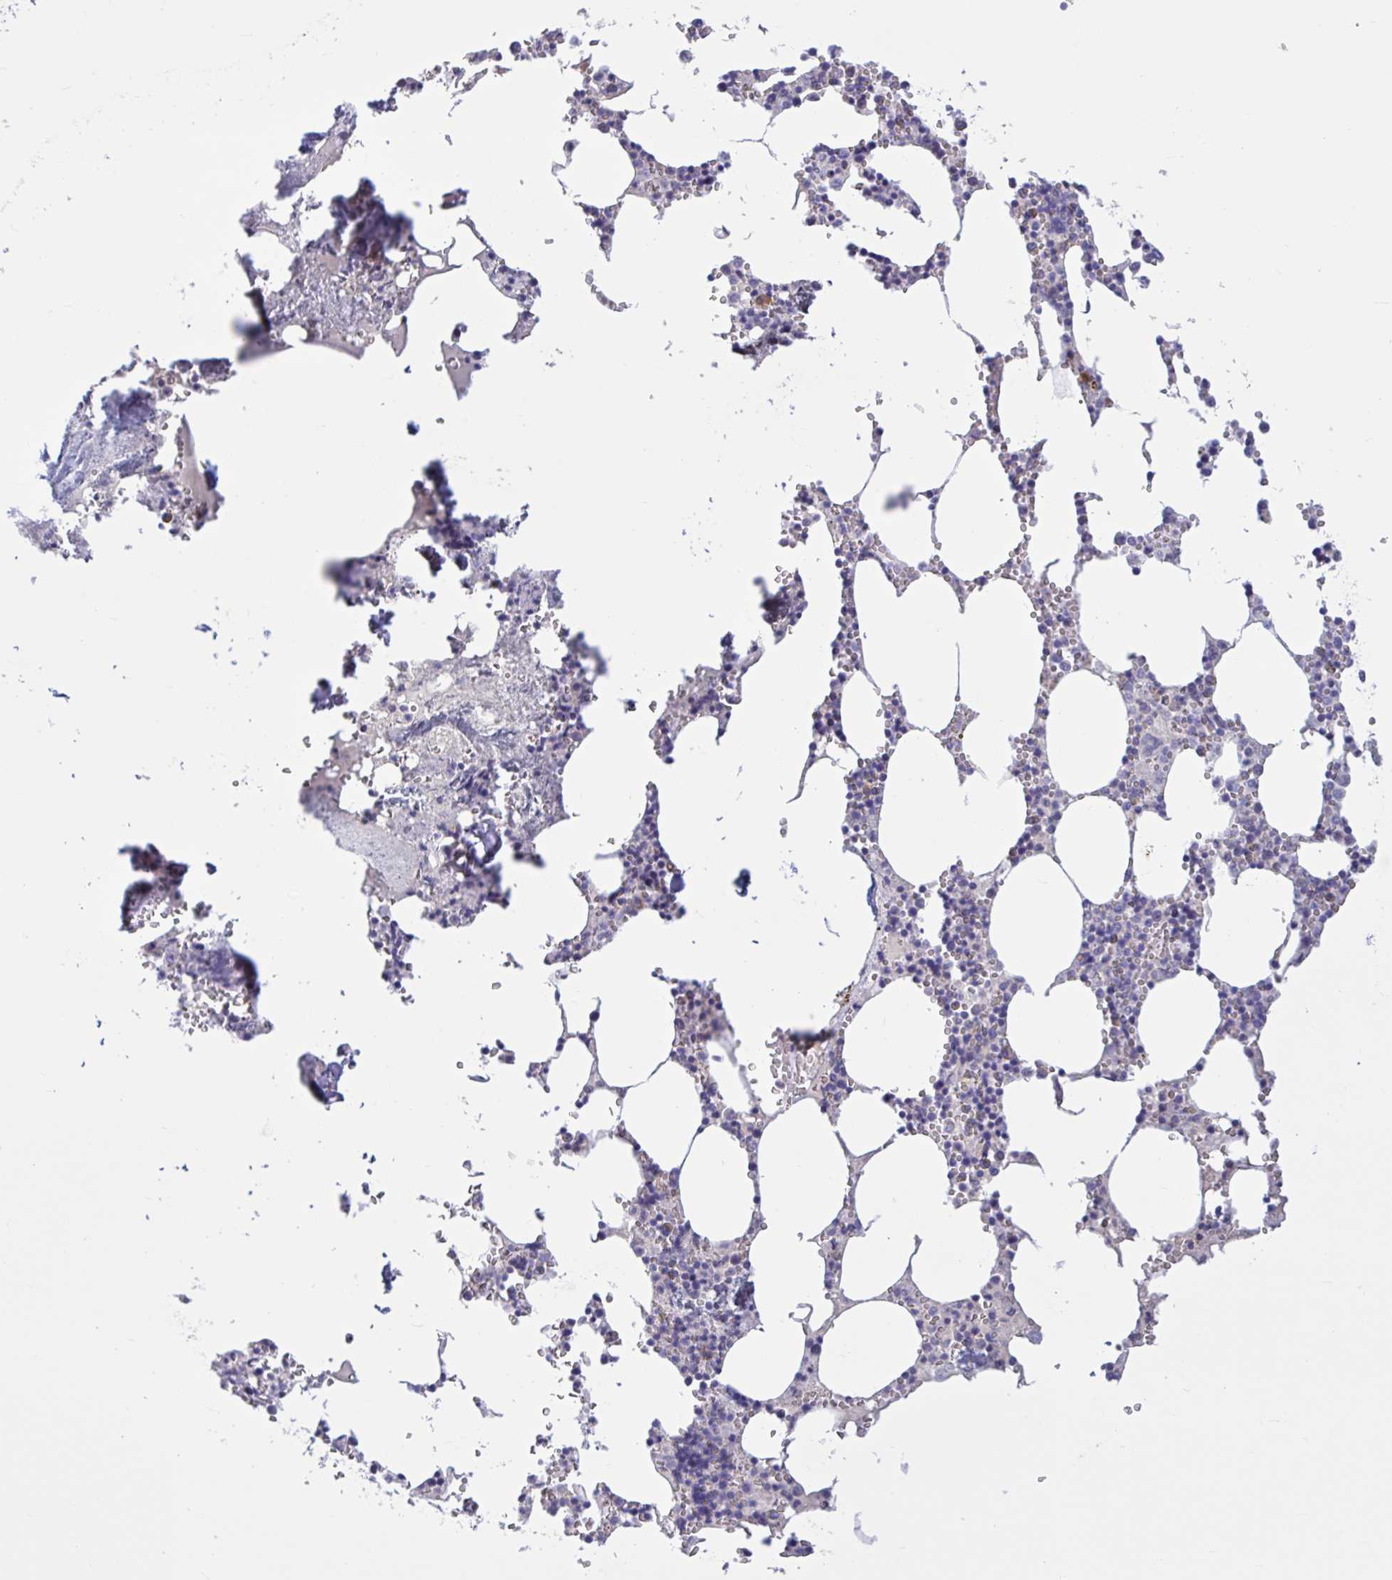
{"staining": {"intensity": "moderate", "quantity": "<25%", "location": "cytoplasmic/membranous"}, "tissue": "bone marrow", "cell_type": "Hematopoietic cells", "image_type": "normal", "snomed": [{"axis": "morphology", "description": "Normal tissue, NOS"}, {"axis": "topography", "description": "Bone marrow"}], "caption": "Bone marrow stained with IHC demonstrates moderate cytoplasmic/membranous staining in about <25% of hematopoietic cells. (IHC, brightfield microscopy, high magnification).", "gene": "CNGB3", "patient": {"sex": "male", "age": 54}}